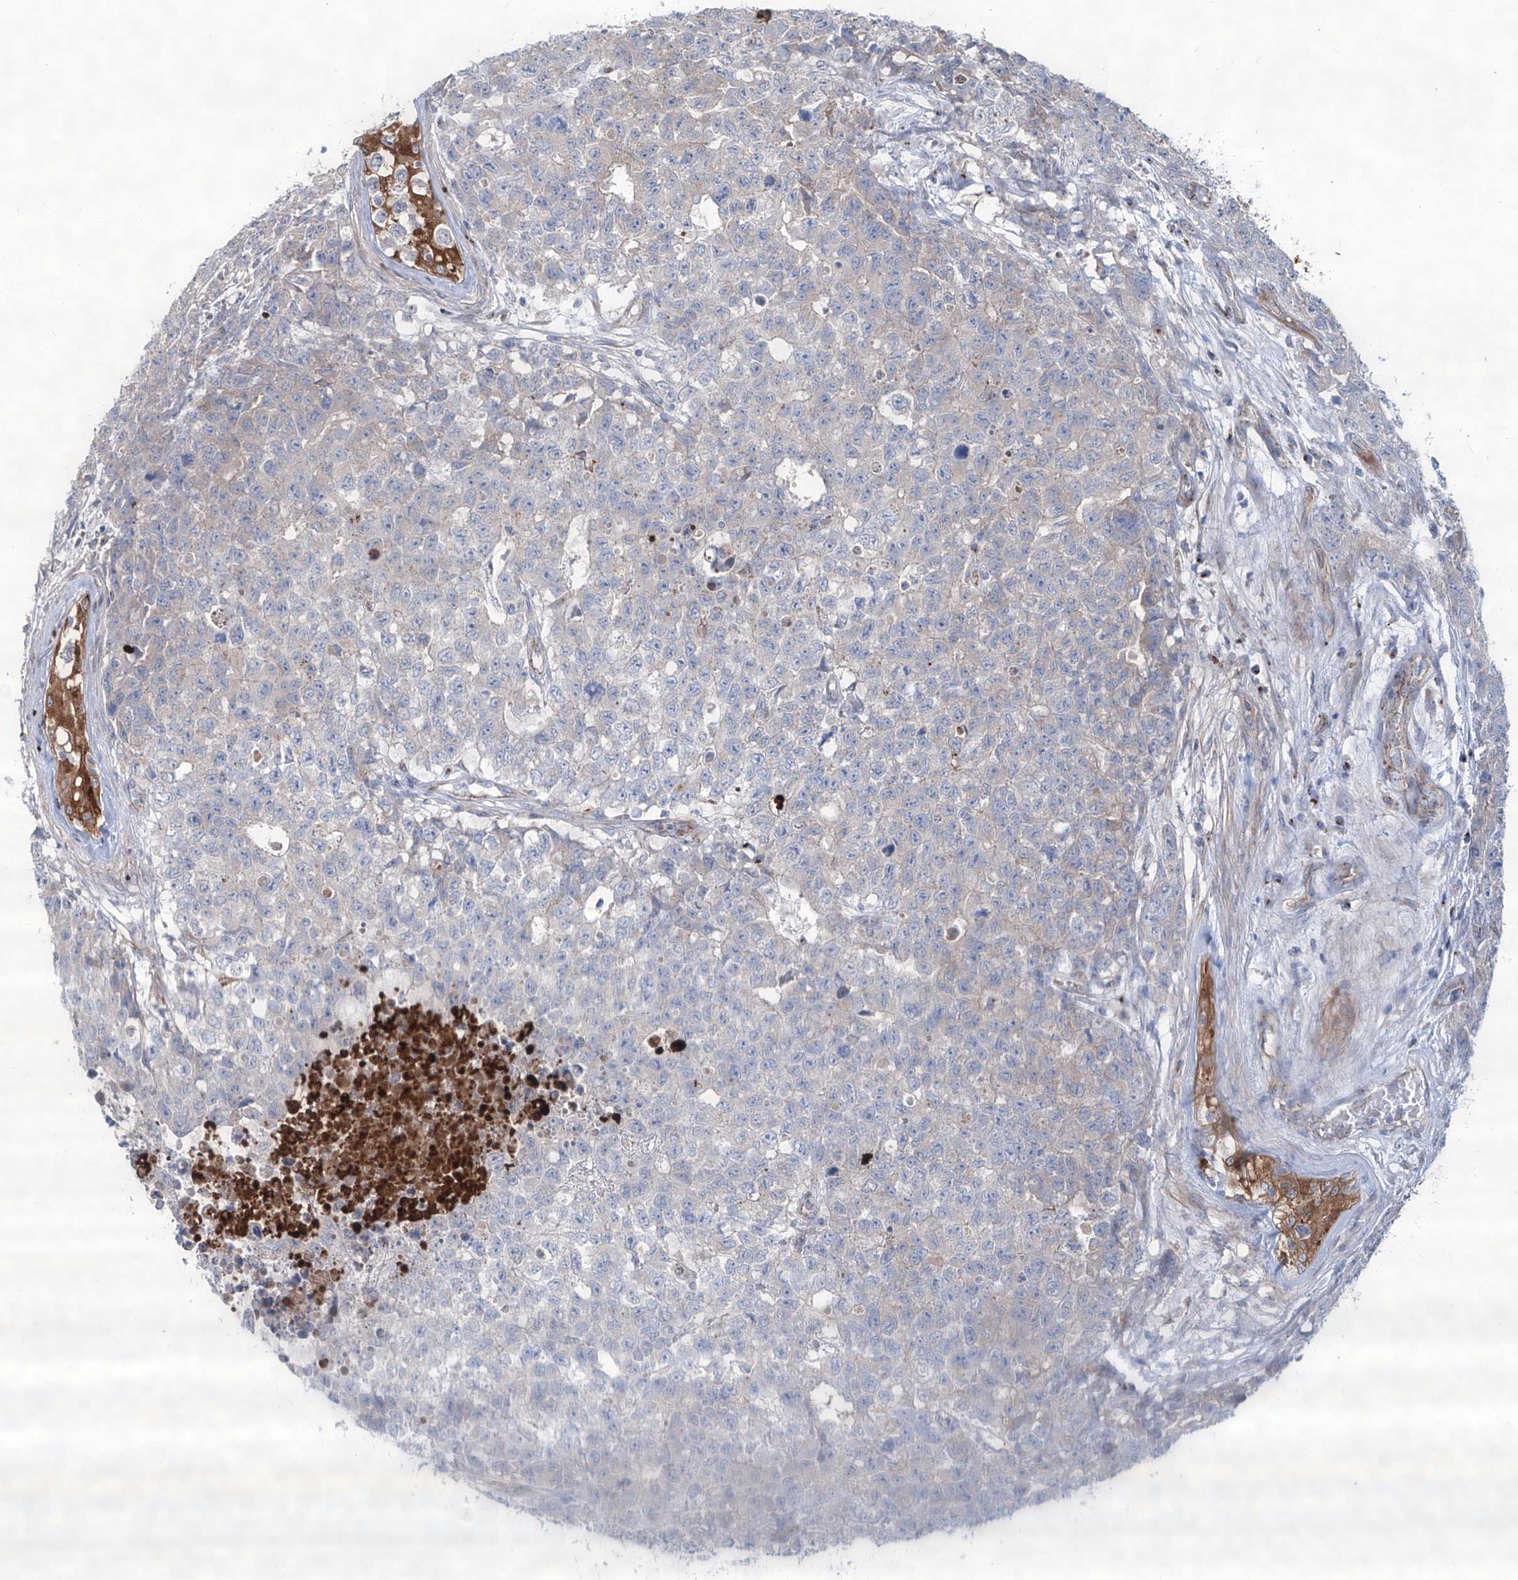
{"staining": {"intensity": "negative", "quantity": "none", "location": "none"}, "tissue": "testis cancer", "cell_type": "Tumor cells", "image_type": "cancer", "snomed": [{"axis": "morphology", "description": "Carcinoma, Embryonal, NOS"}, {"axis": "topography", "description": "Testis"}], "caption": "Immunohistochemistry (IHC) of human testis cancer (embryonal carcinoma) displays no expression in tumor cells. (Stains: DAB (3,3'-diaminobenzidine) IHC with hematoxylin counter stain, Microscopy: brightfield microscopy at high magnification).", "gene": "CDH5", "patient": {"sex": "male", "age": 28}}